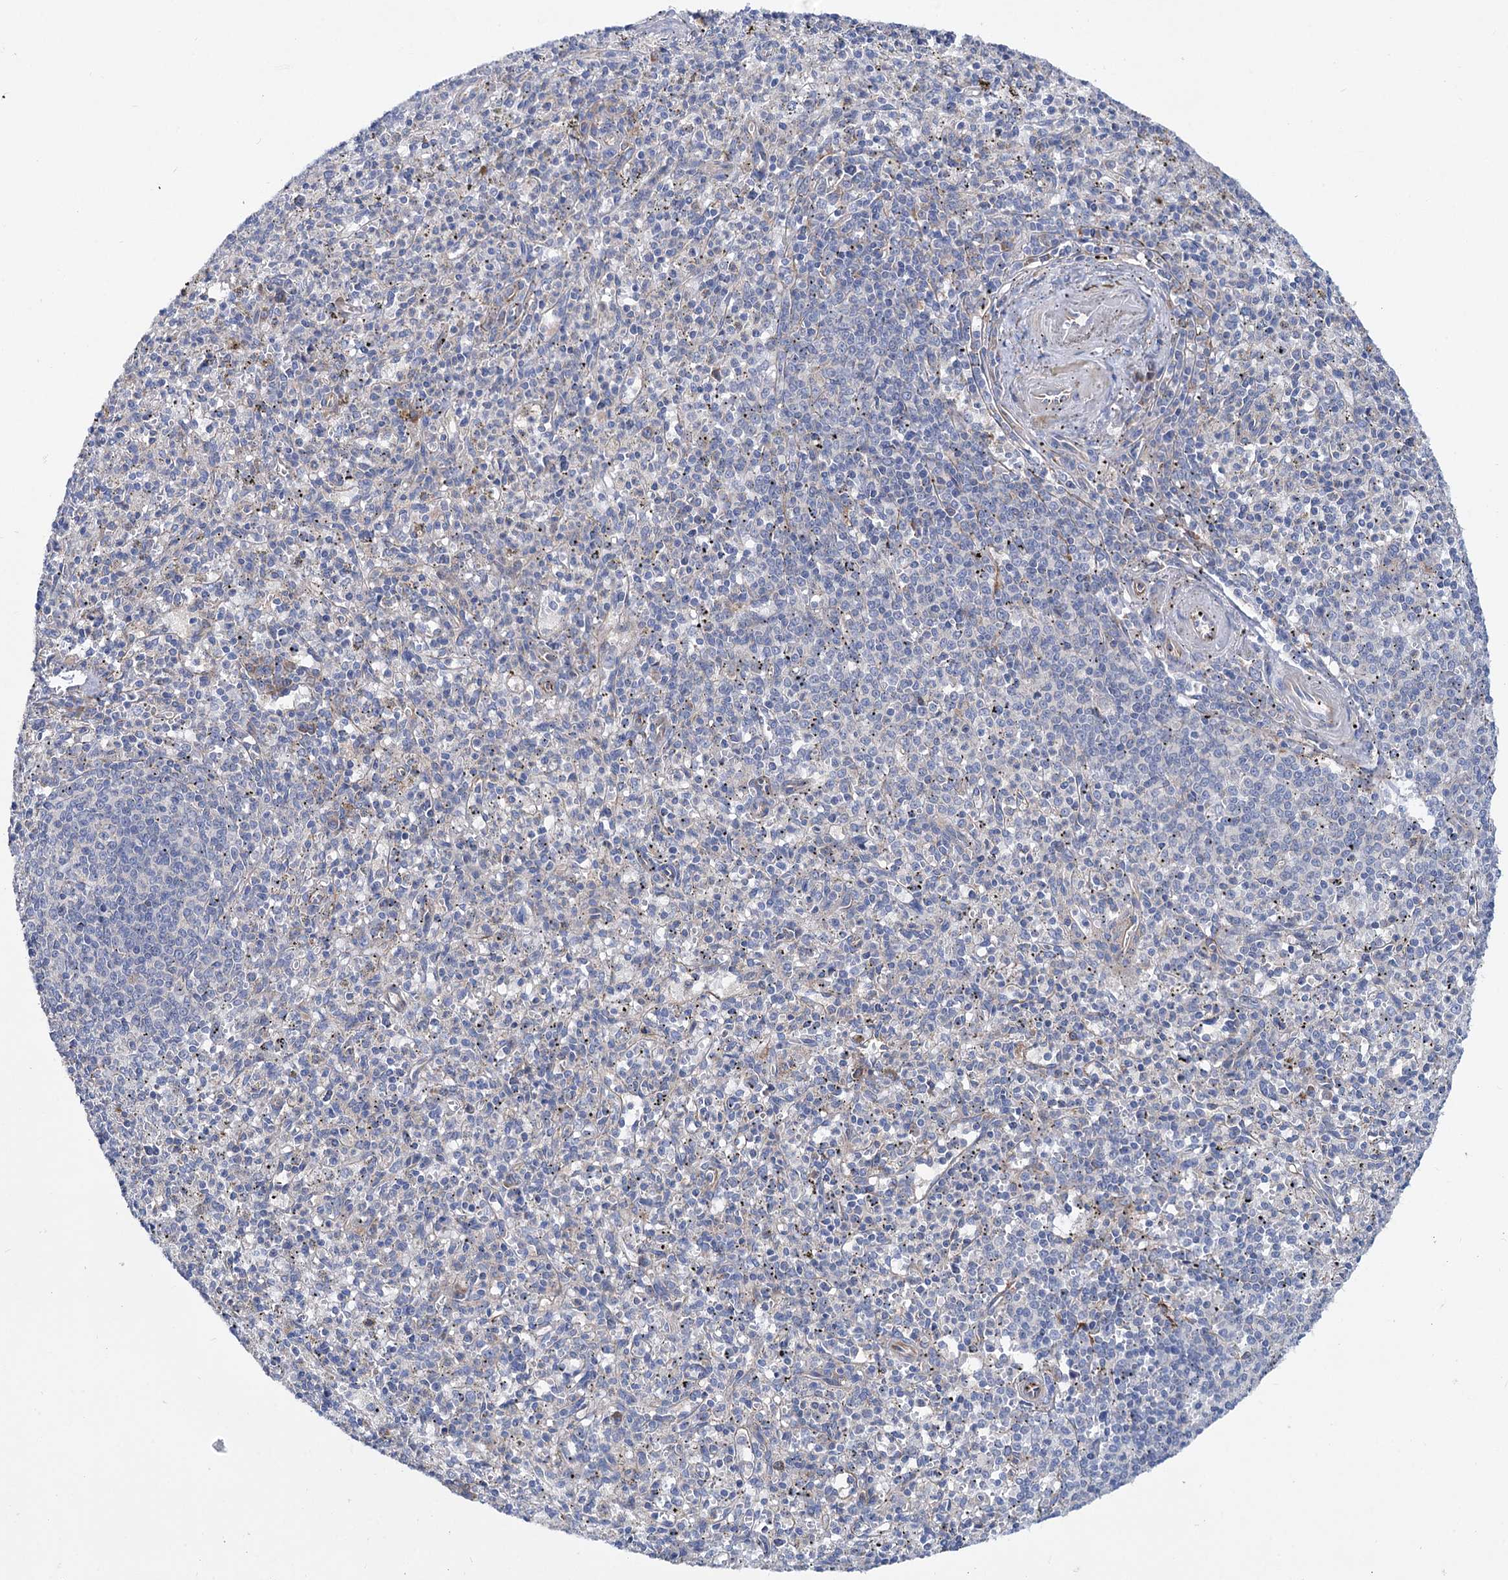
{"staining": {"intensity": "negative", "quantity": "none", "location": "none"}, "tissue": "spleen", "cell_type": "Cells in red pulp", "image_type": "normal", "snomed": [{"axis": "morphology", "description": "Normal tissue, NOS"}, {"axis": "topography", "description": "Spleen"}], "caption": "Cells in red pulp show no significant staining in benign spleen. (Immunohistochemistry, brightfield microscopy, high magnification).", "gene": "TRIM55", "patient": {"sex": "male", "age": 72}}